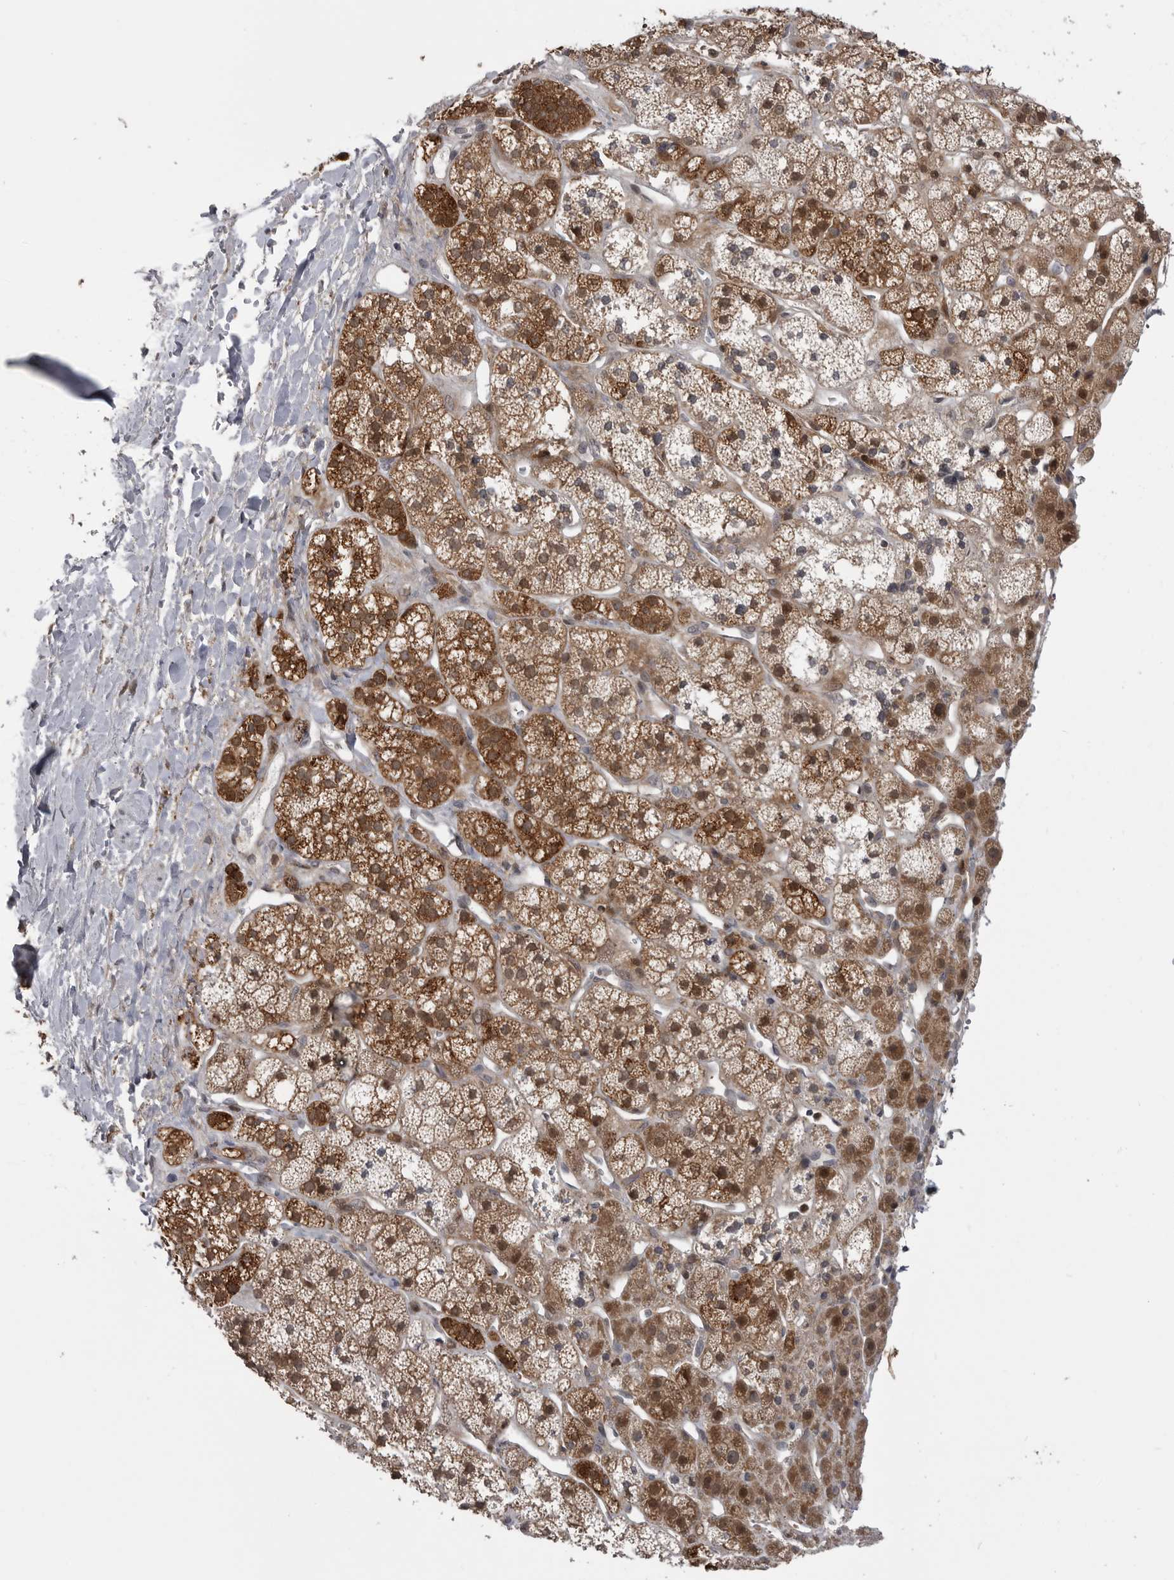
{"staining": {"intensity": "moderate", "quantity": ">75%", "location": "cytoplasmic/membranous,nuclear"}, "tissue": "adrenal gland", "cell_type": "Glandular cells", "image_type": "normal", "snomed": [{"axis": "morphology", "description": "Normal tissue, NOS"}, {"axis": "topography", "description": "Adrenal gland"}], "caption": "Moderate cytoplasmic/membranous,nuclear protein positivity is identified in about >75% of glandular cells in adrenal gland. (IHC, brightfield microscopy, high magnification).", "gene": "MAPK13", "patient": {"sex": "male", "age": 56}}